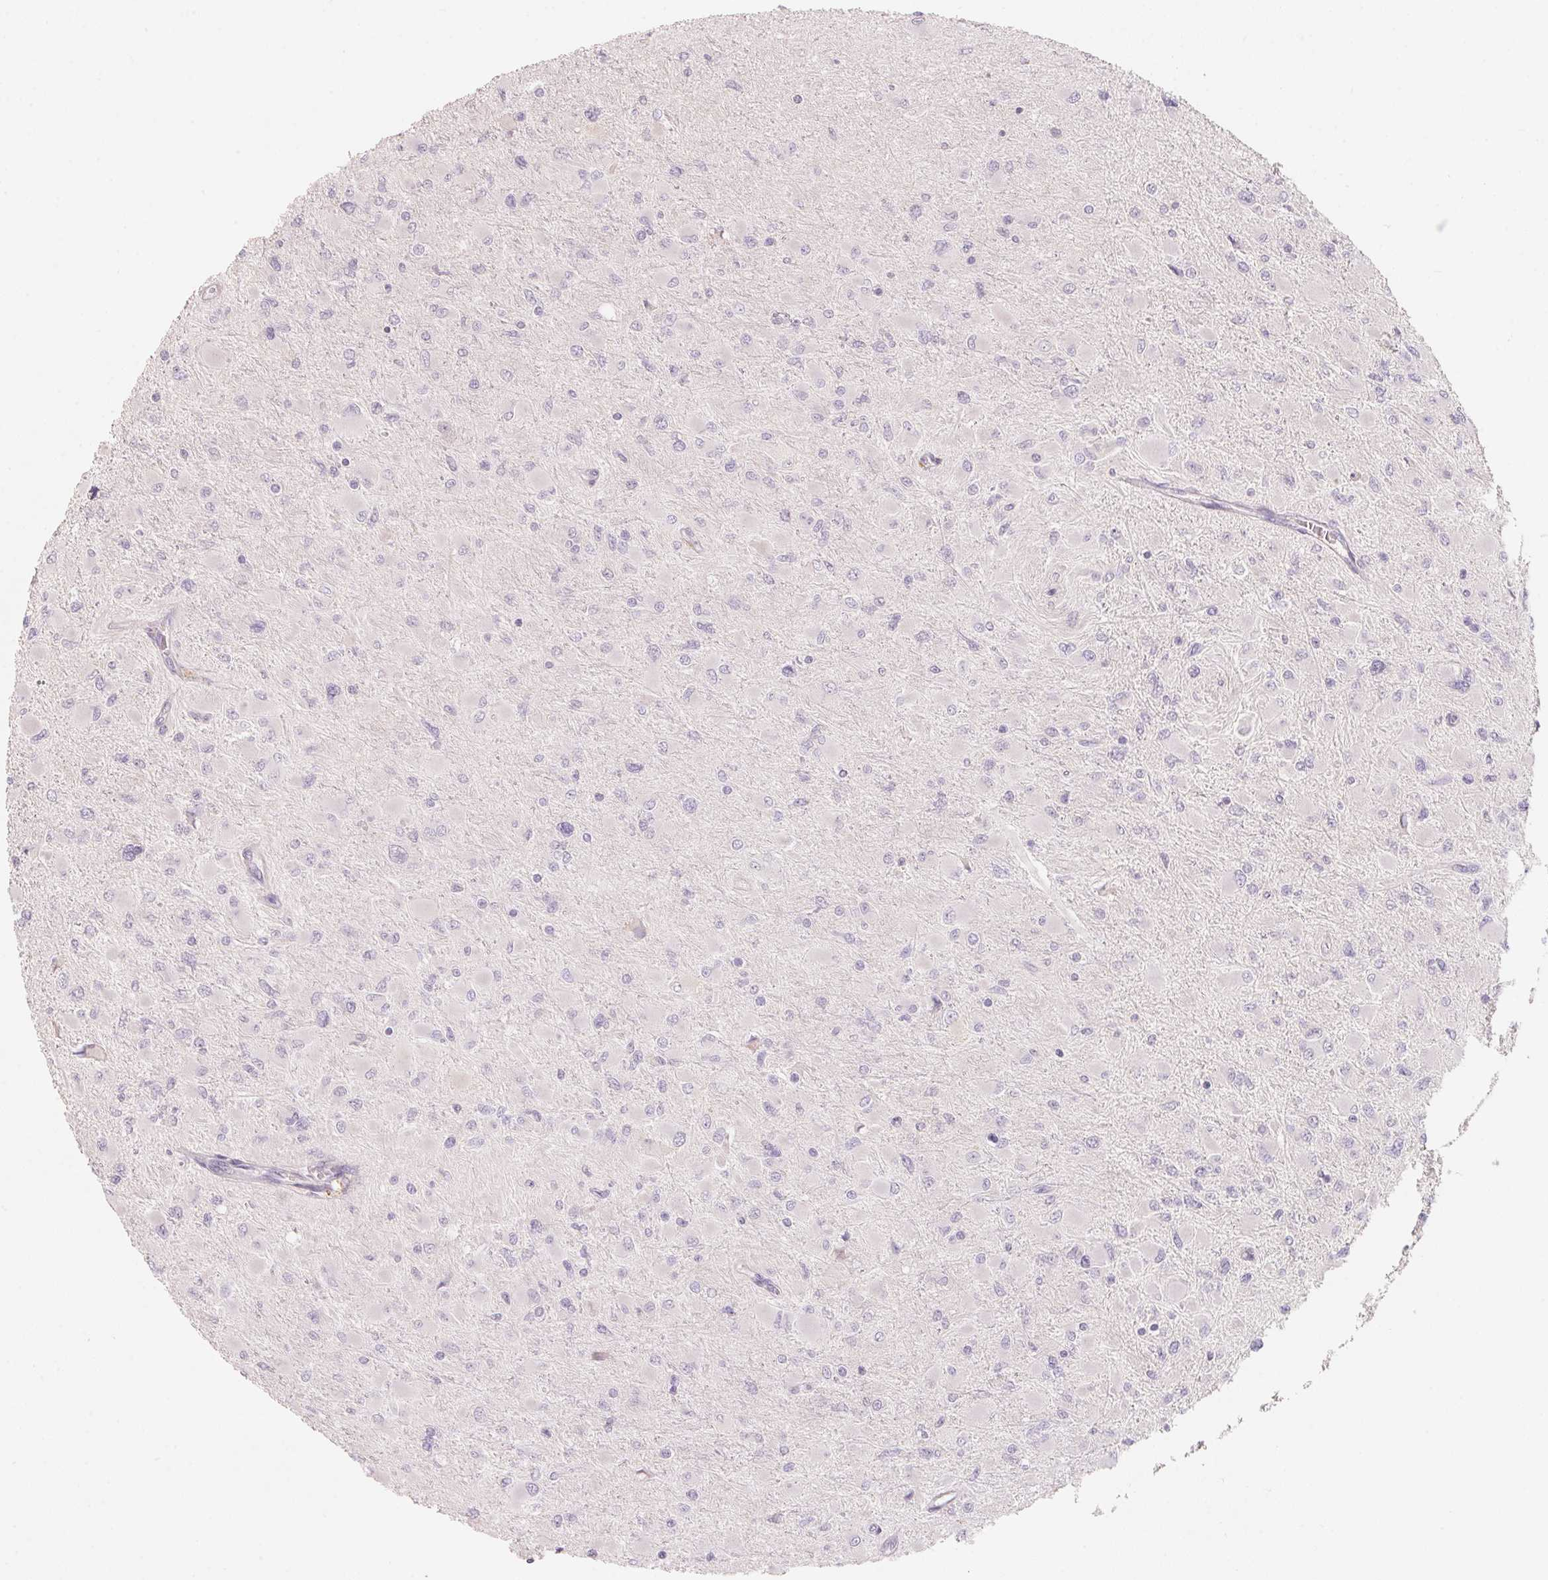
{"staining": {"intensity": "negative", "quantity": "none", "location": "none"}, "tissue": "glioma", "cell_type": "Tumor cells", "image_type": "cancer", "snomed": [{"axis": "morphology", "description": "Glioma, malignant, High grade"}, {"axis": "topography", "description": "Cerebral cortex"}], "caption": "Glioma stained for a protein using immunohistochemistry (IHC) shows no staining tumor cells.", "gene": "TREH", "patient": {"sex": "female", "age": 36}}